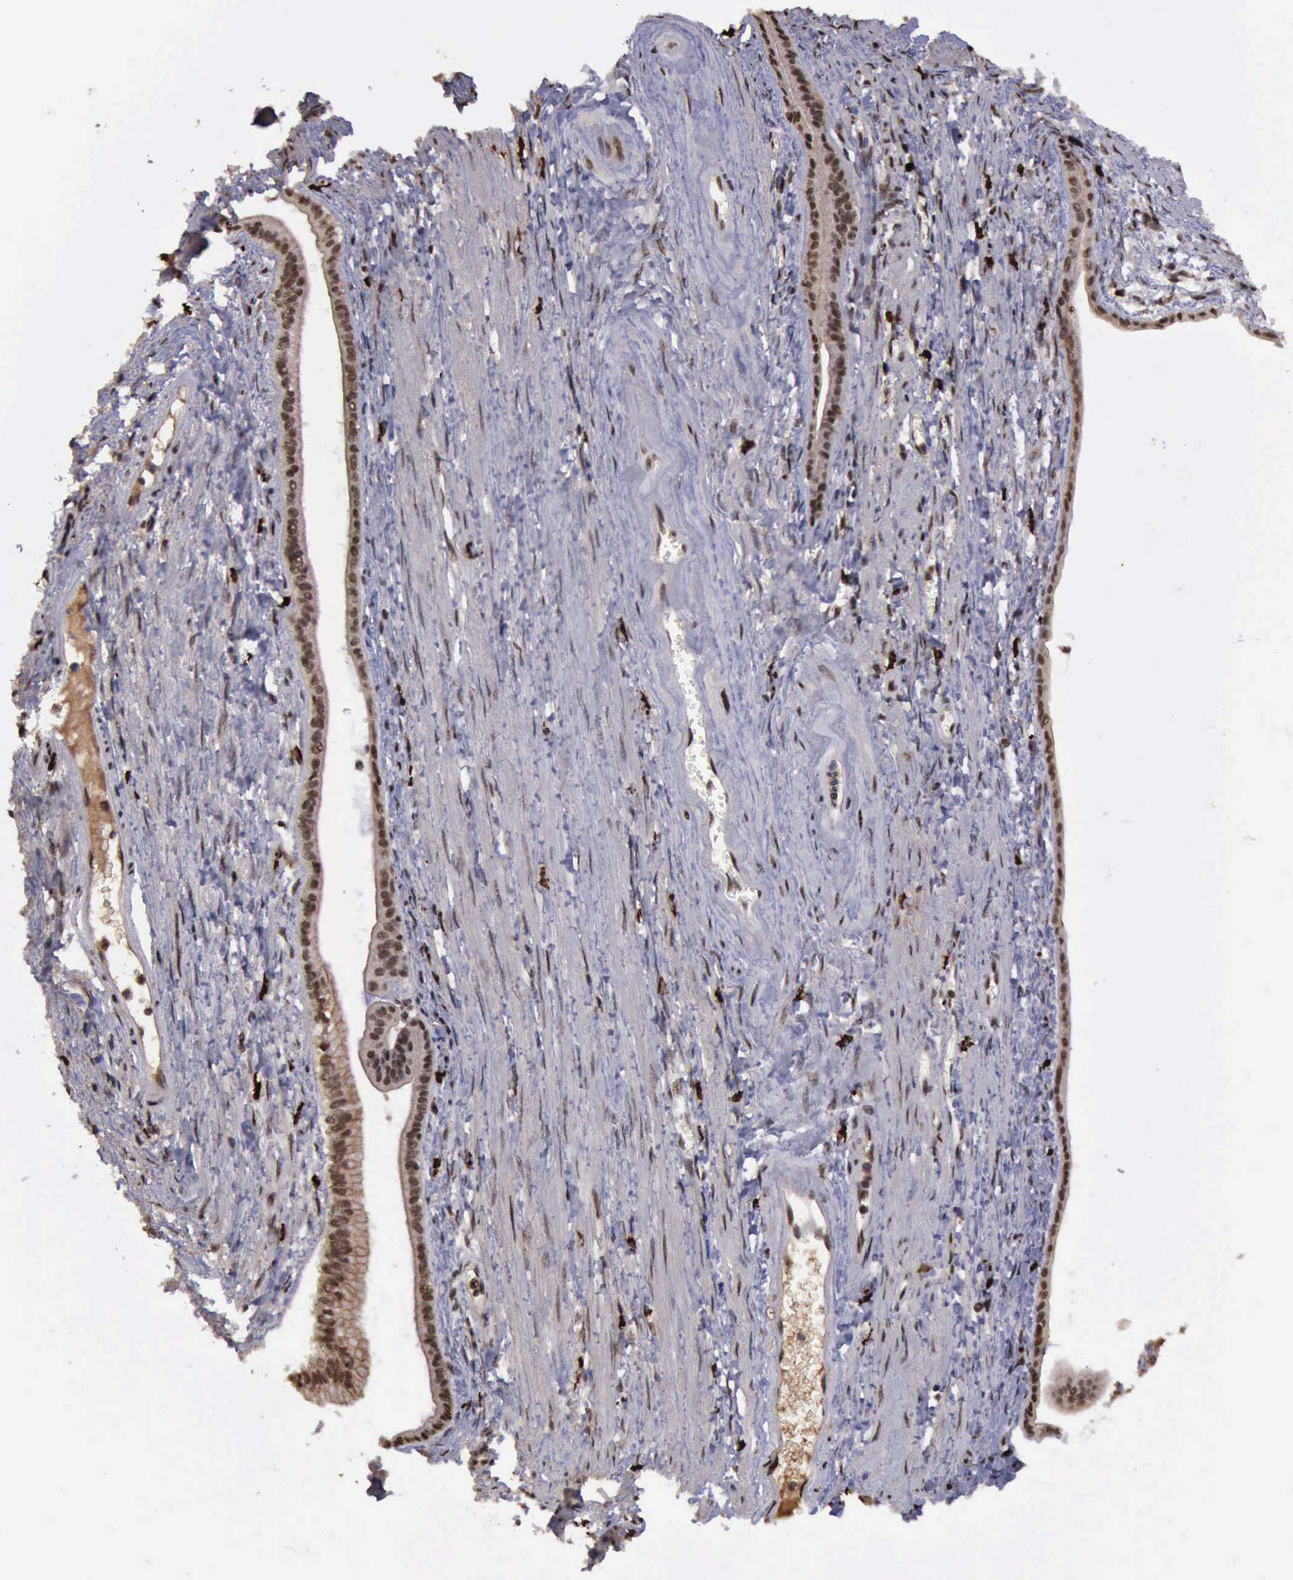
{"staining": {"intensity": "strong", "quantity": ">75%", "location": "cytoplasmic/membranous,nuclear"}, "tissue": "liver cancer", "cell_type": "Tumor cells", "image_type": "cancer", "snomed": [{"axis": "morphology", "description": "Cholangiocarcinoma"}, {"axis": "topography", "description": "Liver"}], "caption": "Tumor cells show high levels of strong cytoplasmic/membranous and nuclear staining in approximately >75% of cells in liver cancer (cholangiocarcinoma).", "gene": "TRMT2A", "patient": {"sex": "female", "age": 79}}